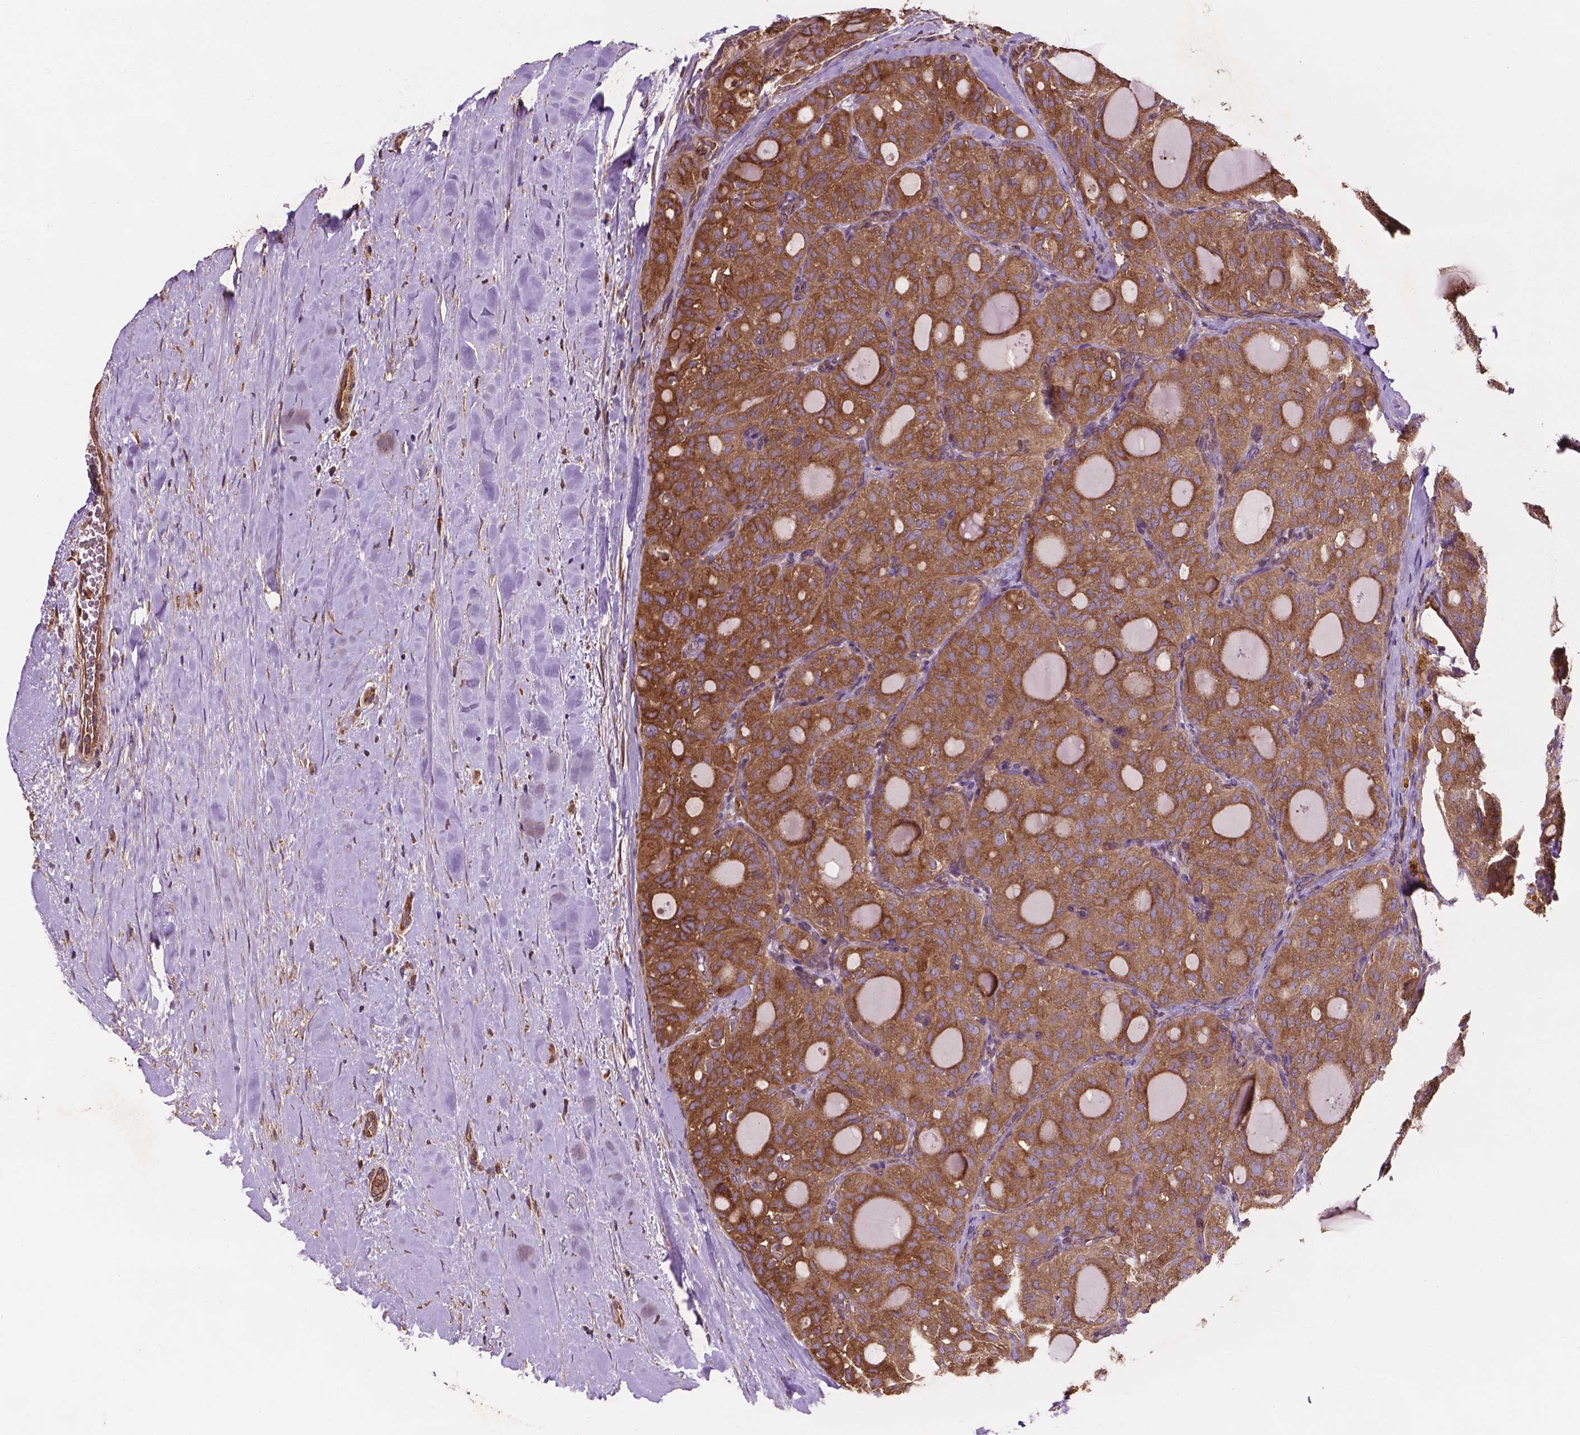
{"staining": {"intensity": "moderate", "quantity": ">75%", "location": "cytoplasmic/membranous"}, "tissue": "thyroid cancer", "cell_type": "Tumor cells", "image_type": "cancer", "snomed": [{"axis": "morphology", "description": "Follicular adenoma carcinoma, NOS"}, {"axis": "topography", "description": "Thyroid gland"}], "caption": "The immunohistochemical stain highlights moderate cytoplasmic/membranous staining in tumor cells of thyroid cancer (follicular adenoma carcinoma) tissue.", "gene": "CCDC71L", "patient": {"sex": "male", "age": 75}}